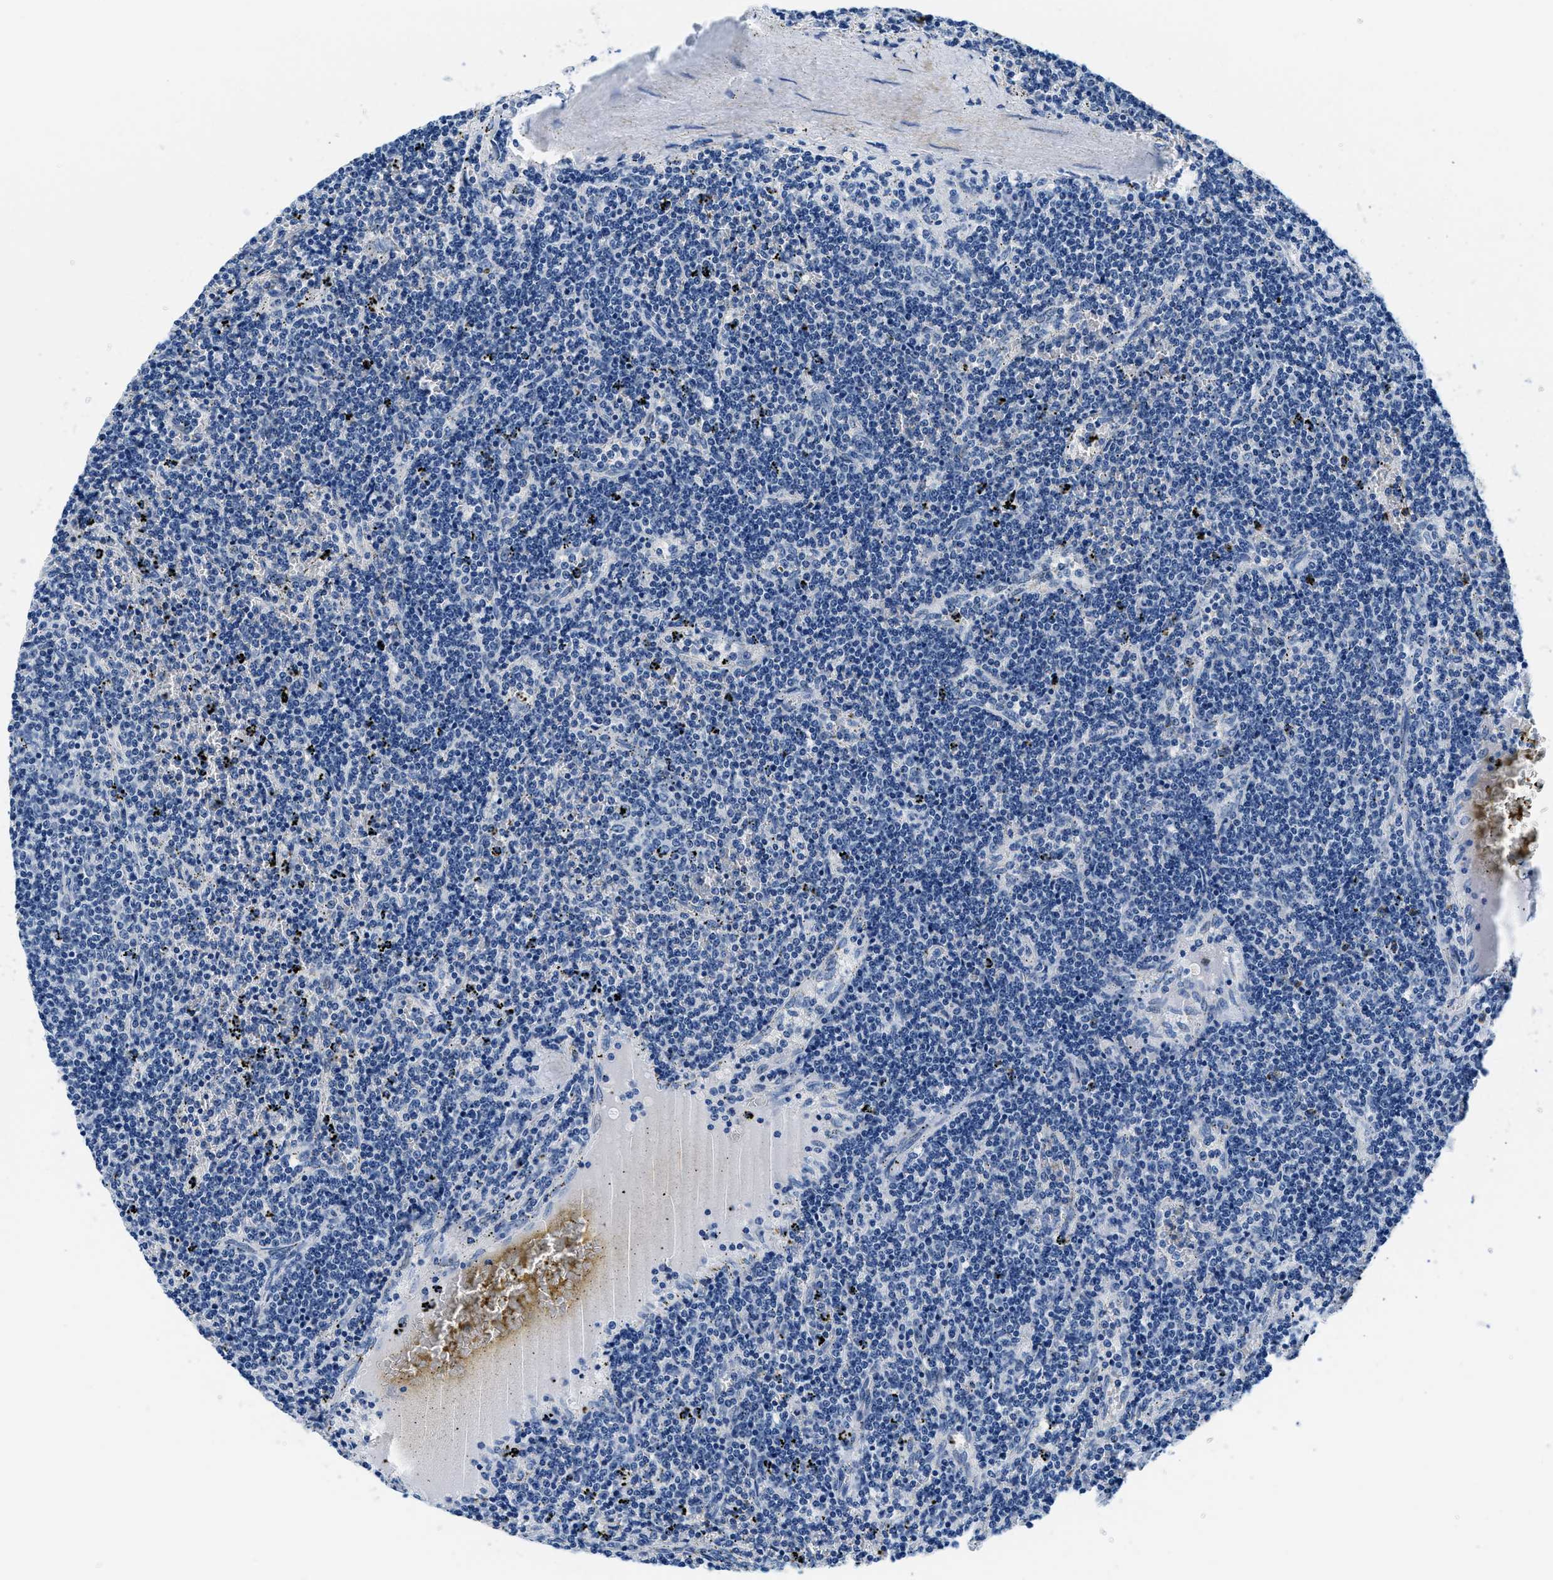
{"staining": {"intensity": "negative", "quantity": "none", "location": "none"}, "tissue": "lymphoma", "cell_type": "Tumor cells", "image_type": "cancer", "snomed": [{"axis": "morphology", "description": "Malignant lymphoma, non-Hodgkin's type, Low grade"}, {"axis": "topography", "description": "Spleen"}], "caption": "The histopathology image reveals no staining of tumor cells in lymphoma. (Brightfield microscopy of DAB immunohistochemistry at high magnification).", "gene": "GSTM3", "patient": {"sex": "female", "age": 50}}